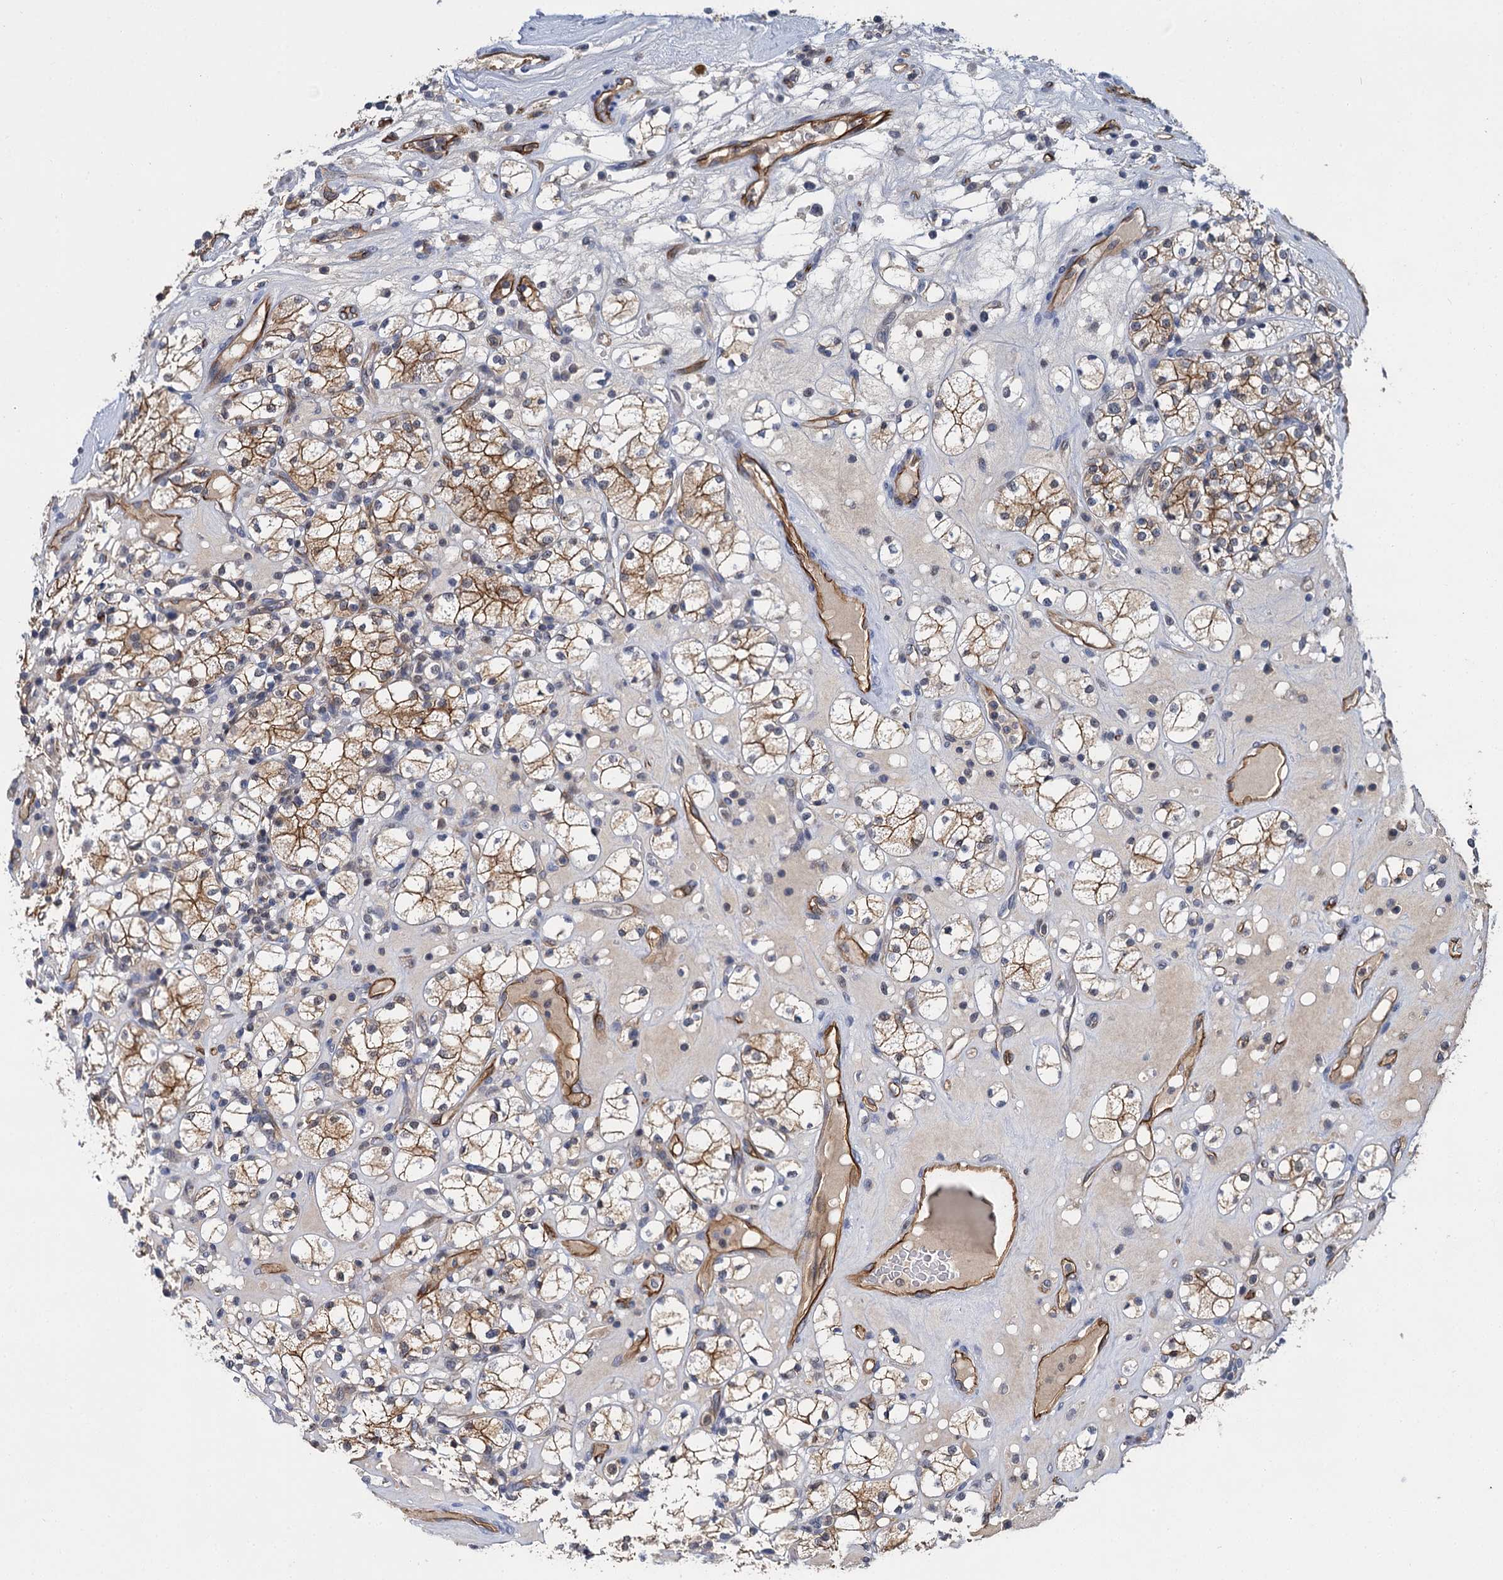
{"staining": {"intensity": "moderate", "quantity": ">75%", "location": "cytoplasmic/membranous"}, "tissue": "renal cancer", "cell_type": "Tumor cells", "image_type": "cancer", "snomed": [{"axis": "morphology", "description": "Adenocarcinoma, NOS"}, {"axis": "topography", "description": "Kidney"}], "caption": "This photomicrograph demonstrates IHC staining of renal cancer (adenocarcinoma), with medium moderate cytoplasmic/membranous positivity in about >75% of tumor cells.", "gene": "ABLIM1", "patient": {"sex": "male", "age": 77}}